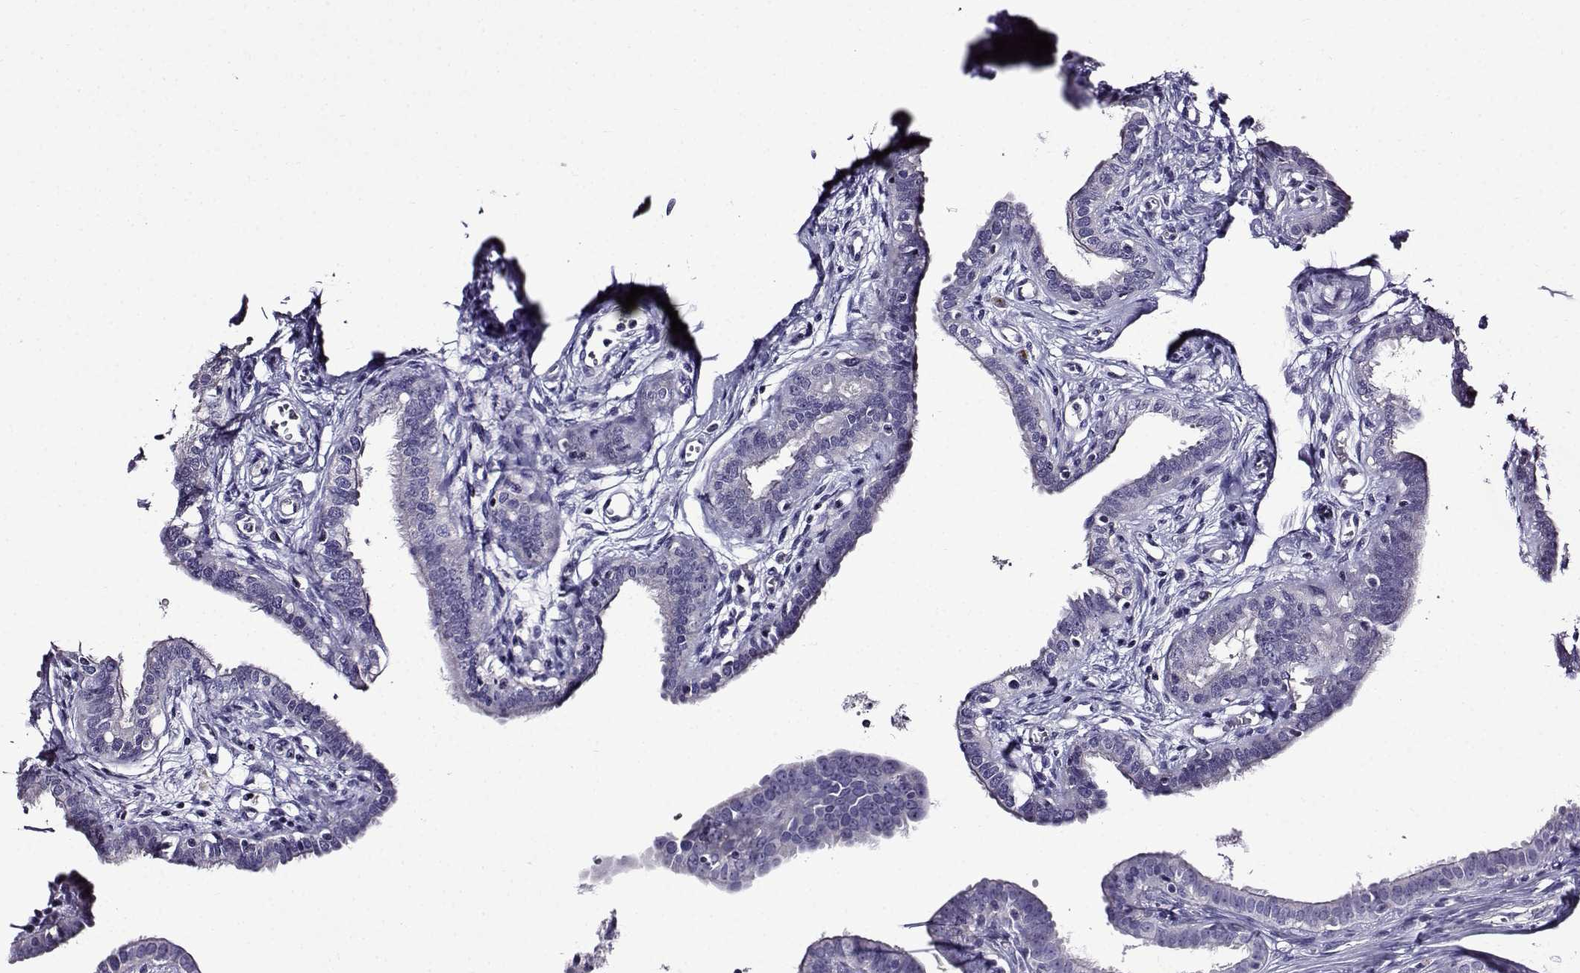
{"staining": {"intensity": "negative", "quantity": "none", "location": "none"}, "tissue": "fallopian tube", "cell_type": "Glandular cells", "image_type": "normal", "snomed": [{"axis": "morphology", "description": "Normal tissue, NOS"}, {"axis": "morphology", "description": "Carcinoma, endometroid"}, {"axis": "topography", "description": "Fallopian tube"}, {"axis": "topography", "description": "Ovary"}], "caption": "Immunohistochemistry (IHC) photomicrograph of benign fallopian tube: human fallopian tube stained with DAB (3,3'-diaminobenzidine) demonstrates no significant protein staining in glandular cells.", "gene": "TMEM266", "patient": {"sex": "female", "age": 42}}